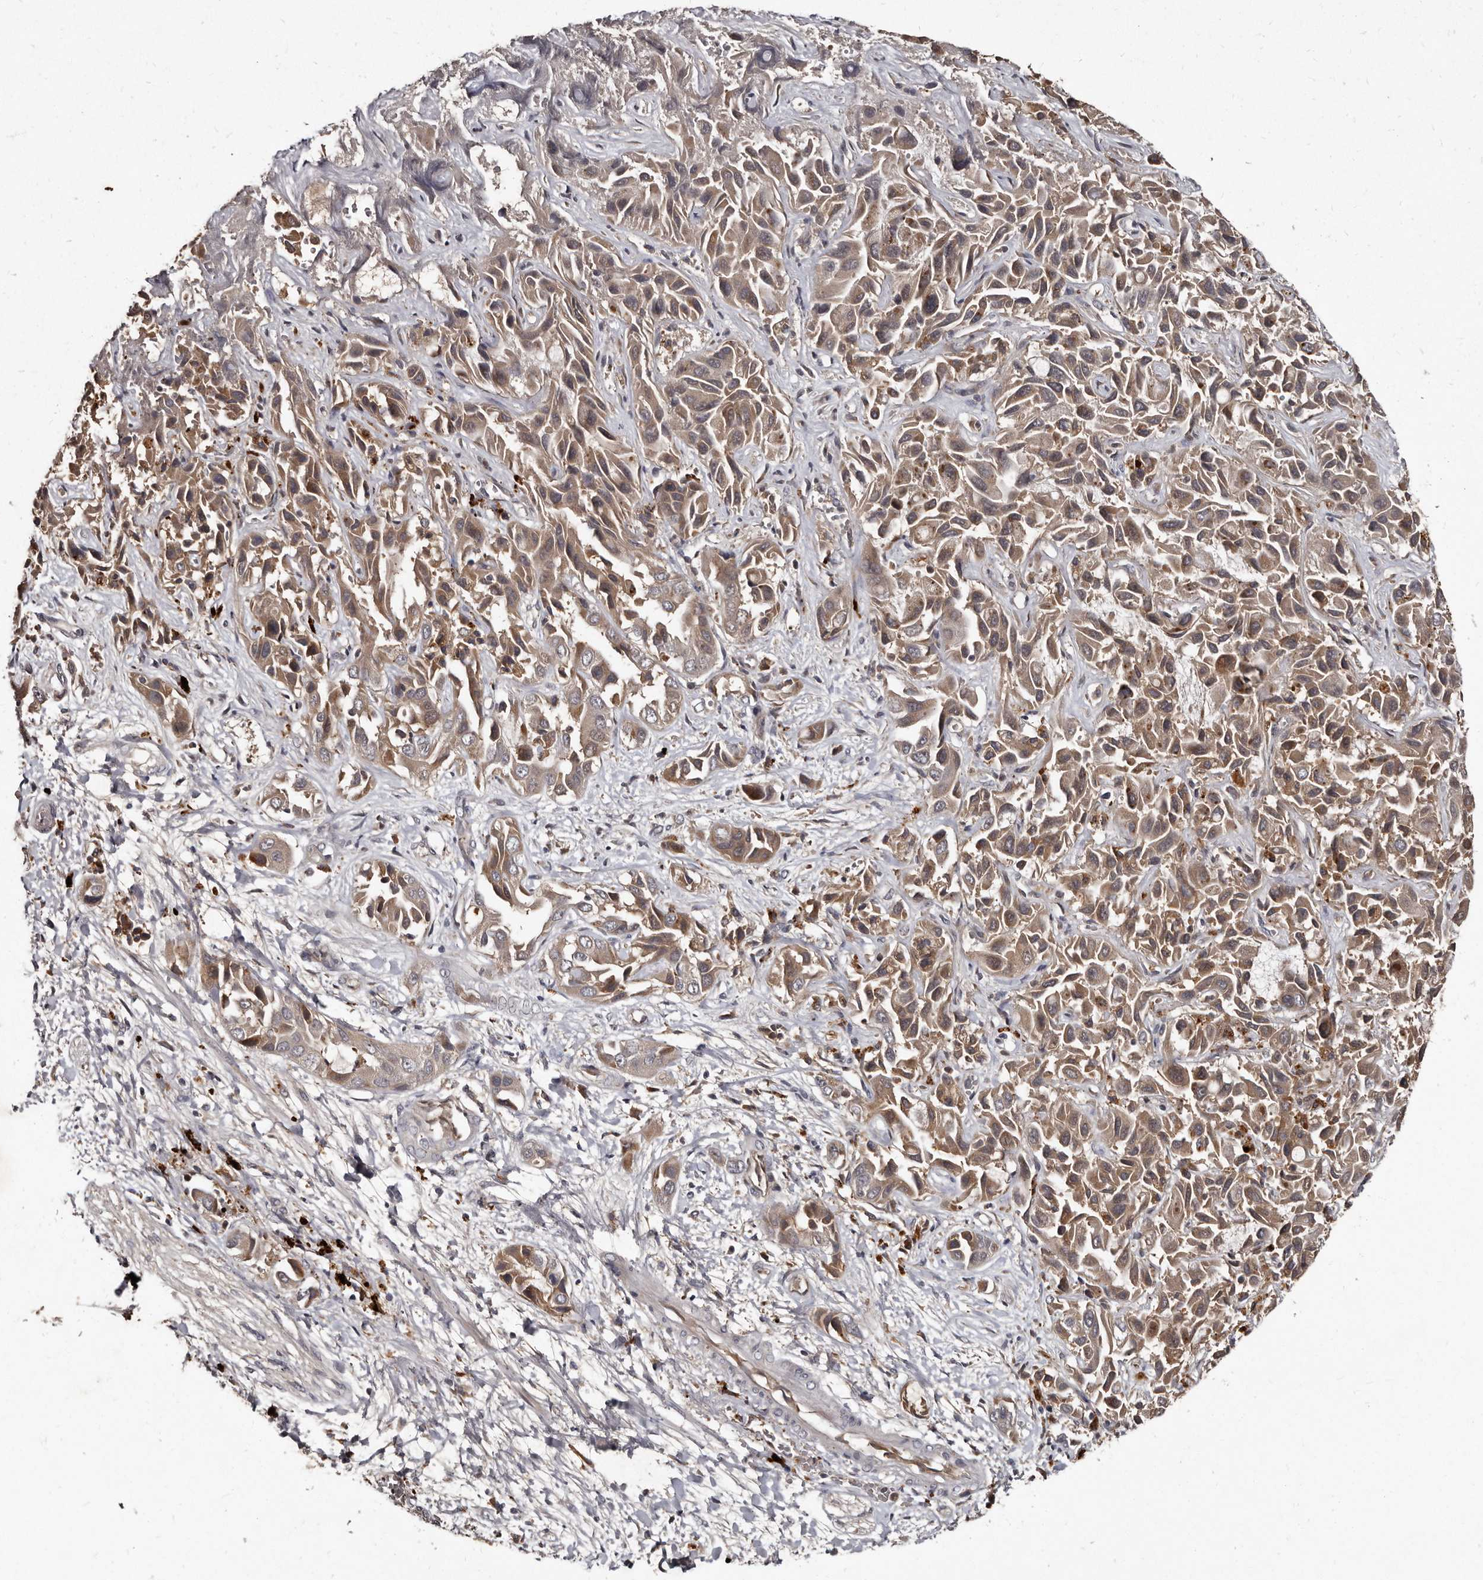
{"staining": {"intensity": "moderate", "quantity": ">75%", "location": "cytoplasmic/membranous"}, "tissue": "liver cancer", "cell_type": "Tumor cells", "image_type": "cancer", "snomed": [{"axis": "morphology", "description": "Cholangiocarcinoma"}, {"axis": "topography", "description": "Liver"}], "caption": "DAB (3,3'-diaminobenzidine) immunohistochemical staining of cholangiocarcinoma (liver) shows moderate cytoplasmic/membranous protein staining in about >75% of tumor cells.", "gene": "PMVK", "patient": {"sex": "female", "age": 52}}